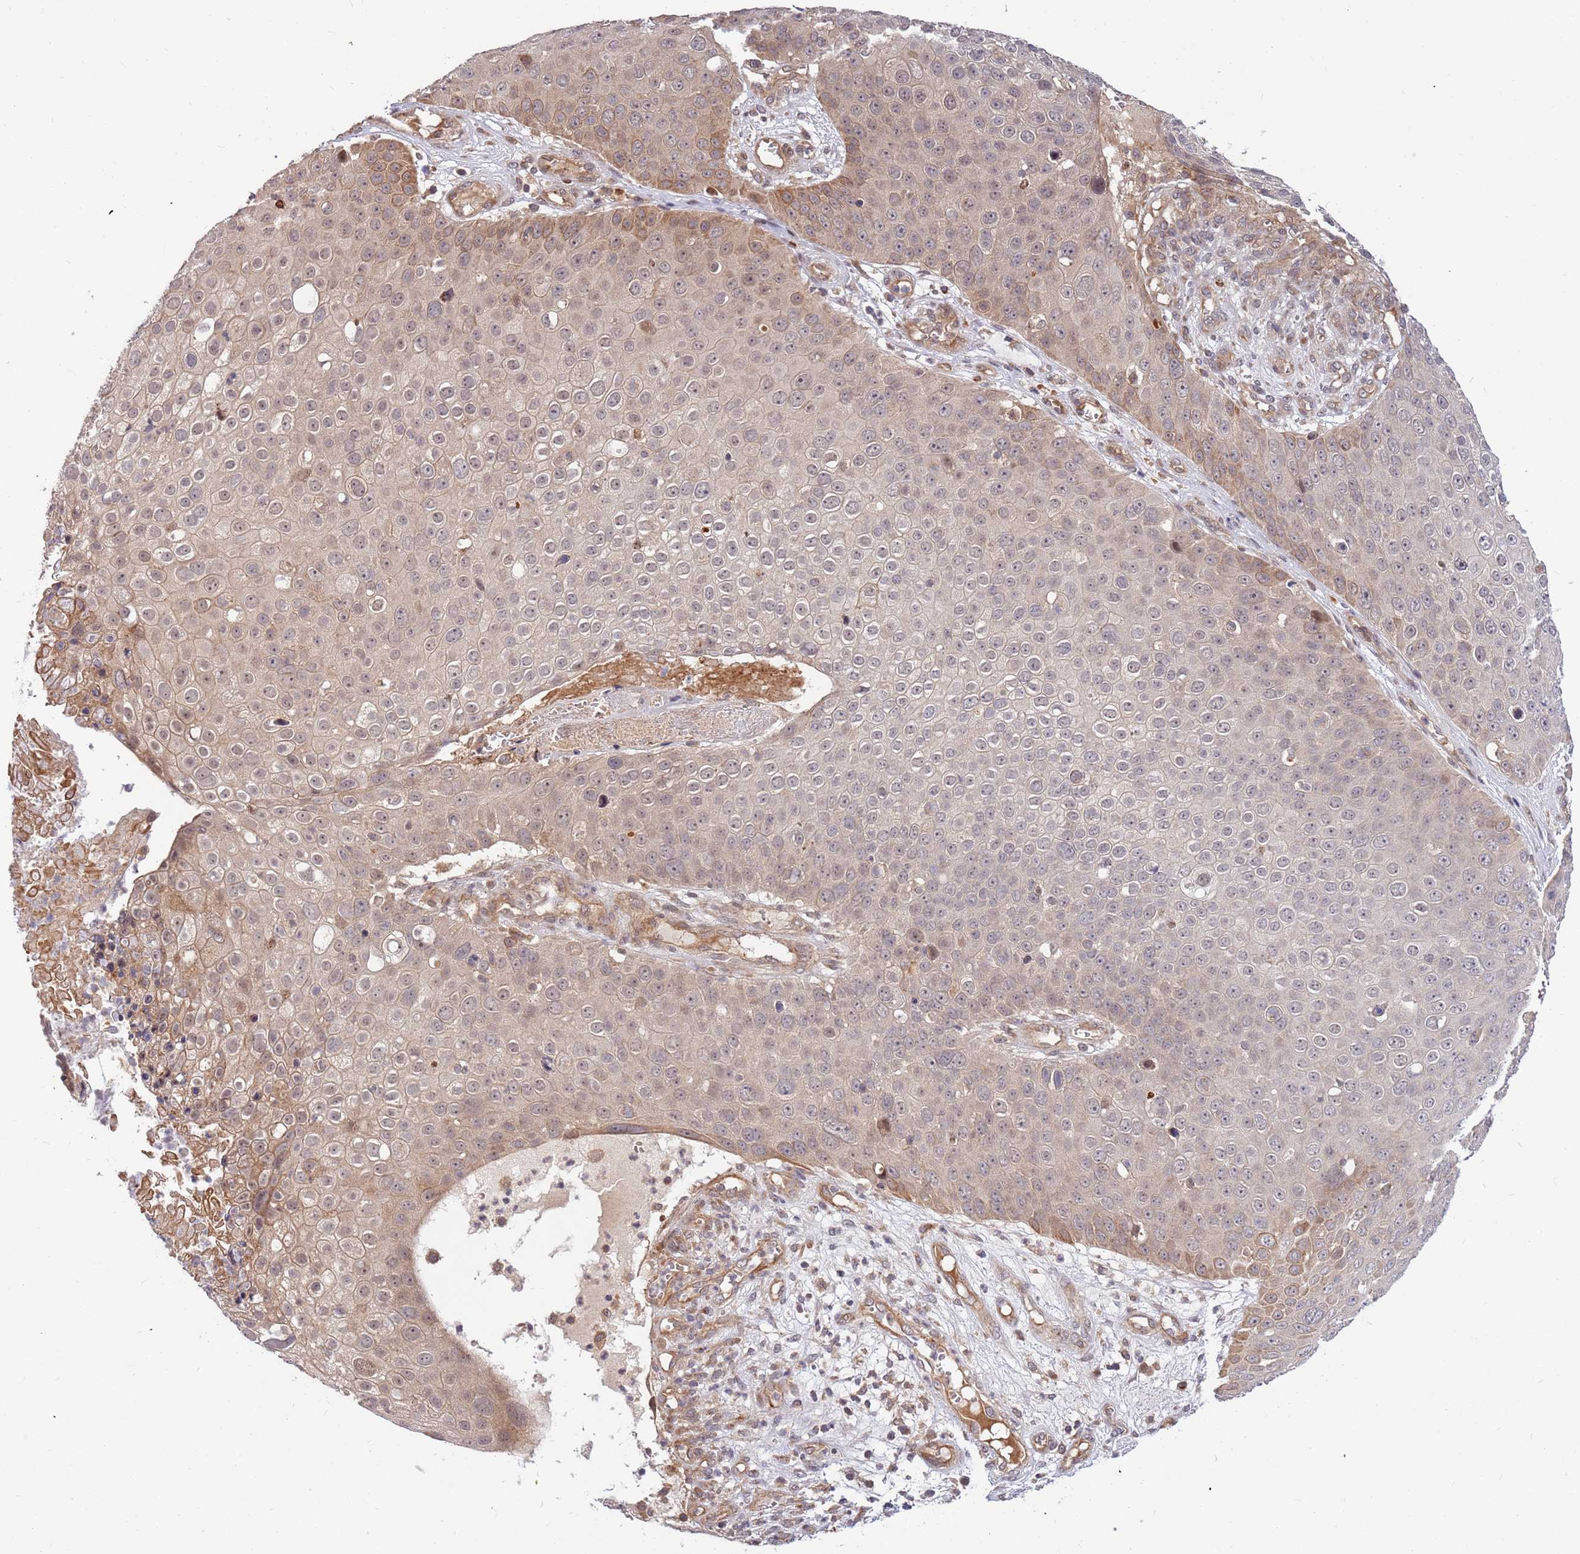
{"staining": {"intensity": "weak", "quantity": "<25%", "location": "cytoplasmic/membranous"}, "tissue": "skin cancer", "cell_type": "Tumor cells", "image_type": "cancer", "snomed": [{"axis": "morphology", "description": "Squamous cell carcinoma, NOS"}, {"axis": "topography", "description": "Skin"}], "caption": "An image of skin cancer (squamous cell carcinoma) stained for a protein exhibits no brown staining in tumor cells.", "gene": "HAUS3", "patient": {"sex": "male", "age": 71}}